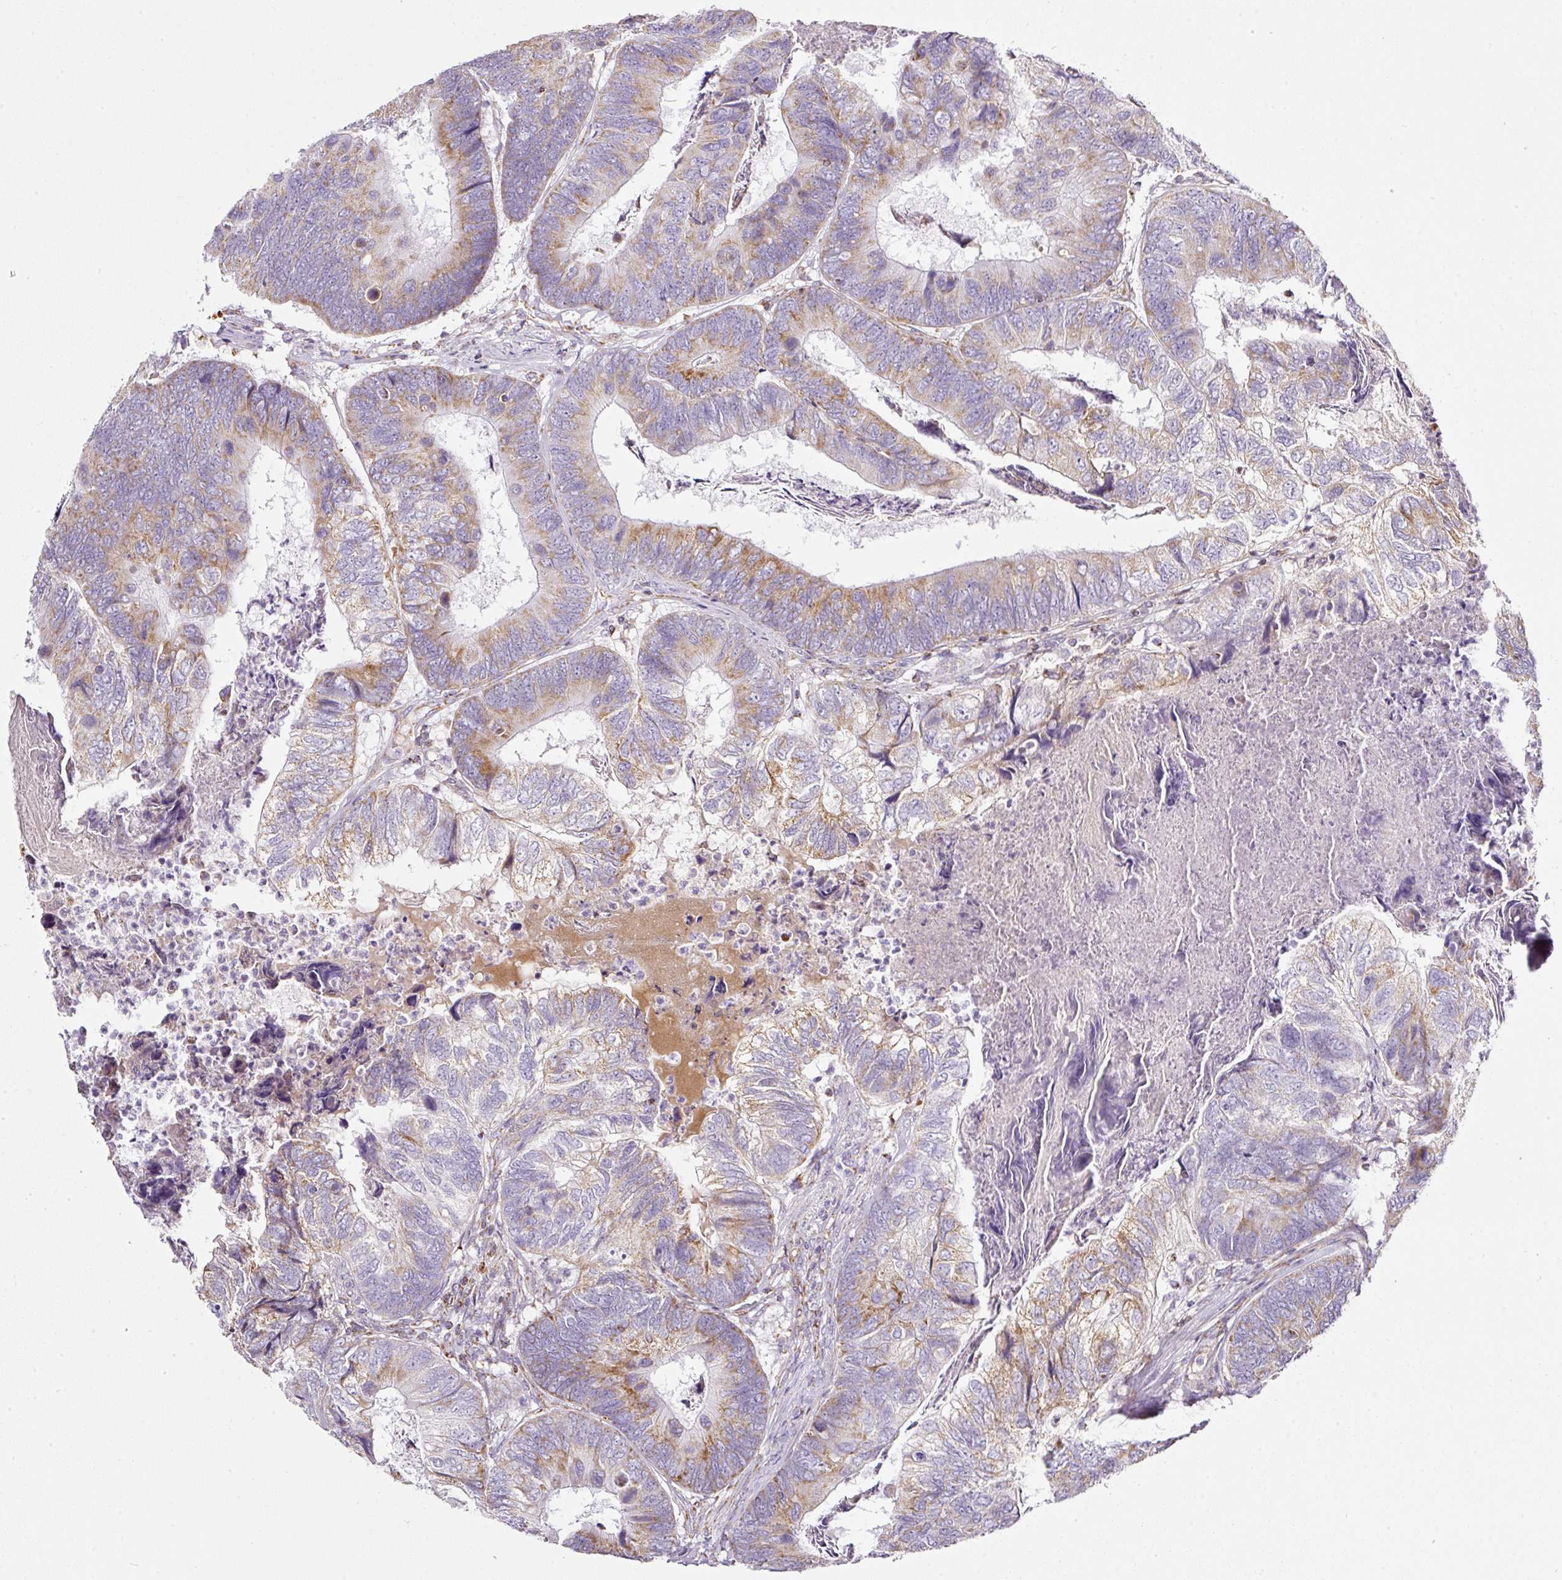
{"staining": {"intensity": "moderate", "quantity": "25%-75%", "location": "cytoplasmic/membranous"}, "tissue": "colorectal cancer", "cell_type": "Tumor cells", "image_type": "cancer", "snomed": [{"axis": "morphology", "description": "Adenocarcinoma, NOS"}, {"axis": "topography", "description": "Colon"}], "caption": "Protein staining displays moderate cytoplasmic/membranous staining in approximately 25%-75% of tumor cells in colorectal cancer (adenocarcinoma).", "gene": "SDHA", "patient": {"sex": "female", "age": 67}}